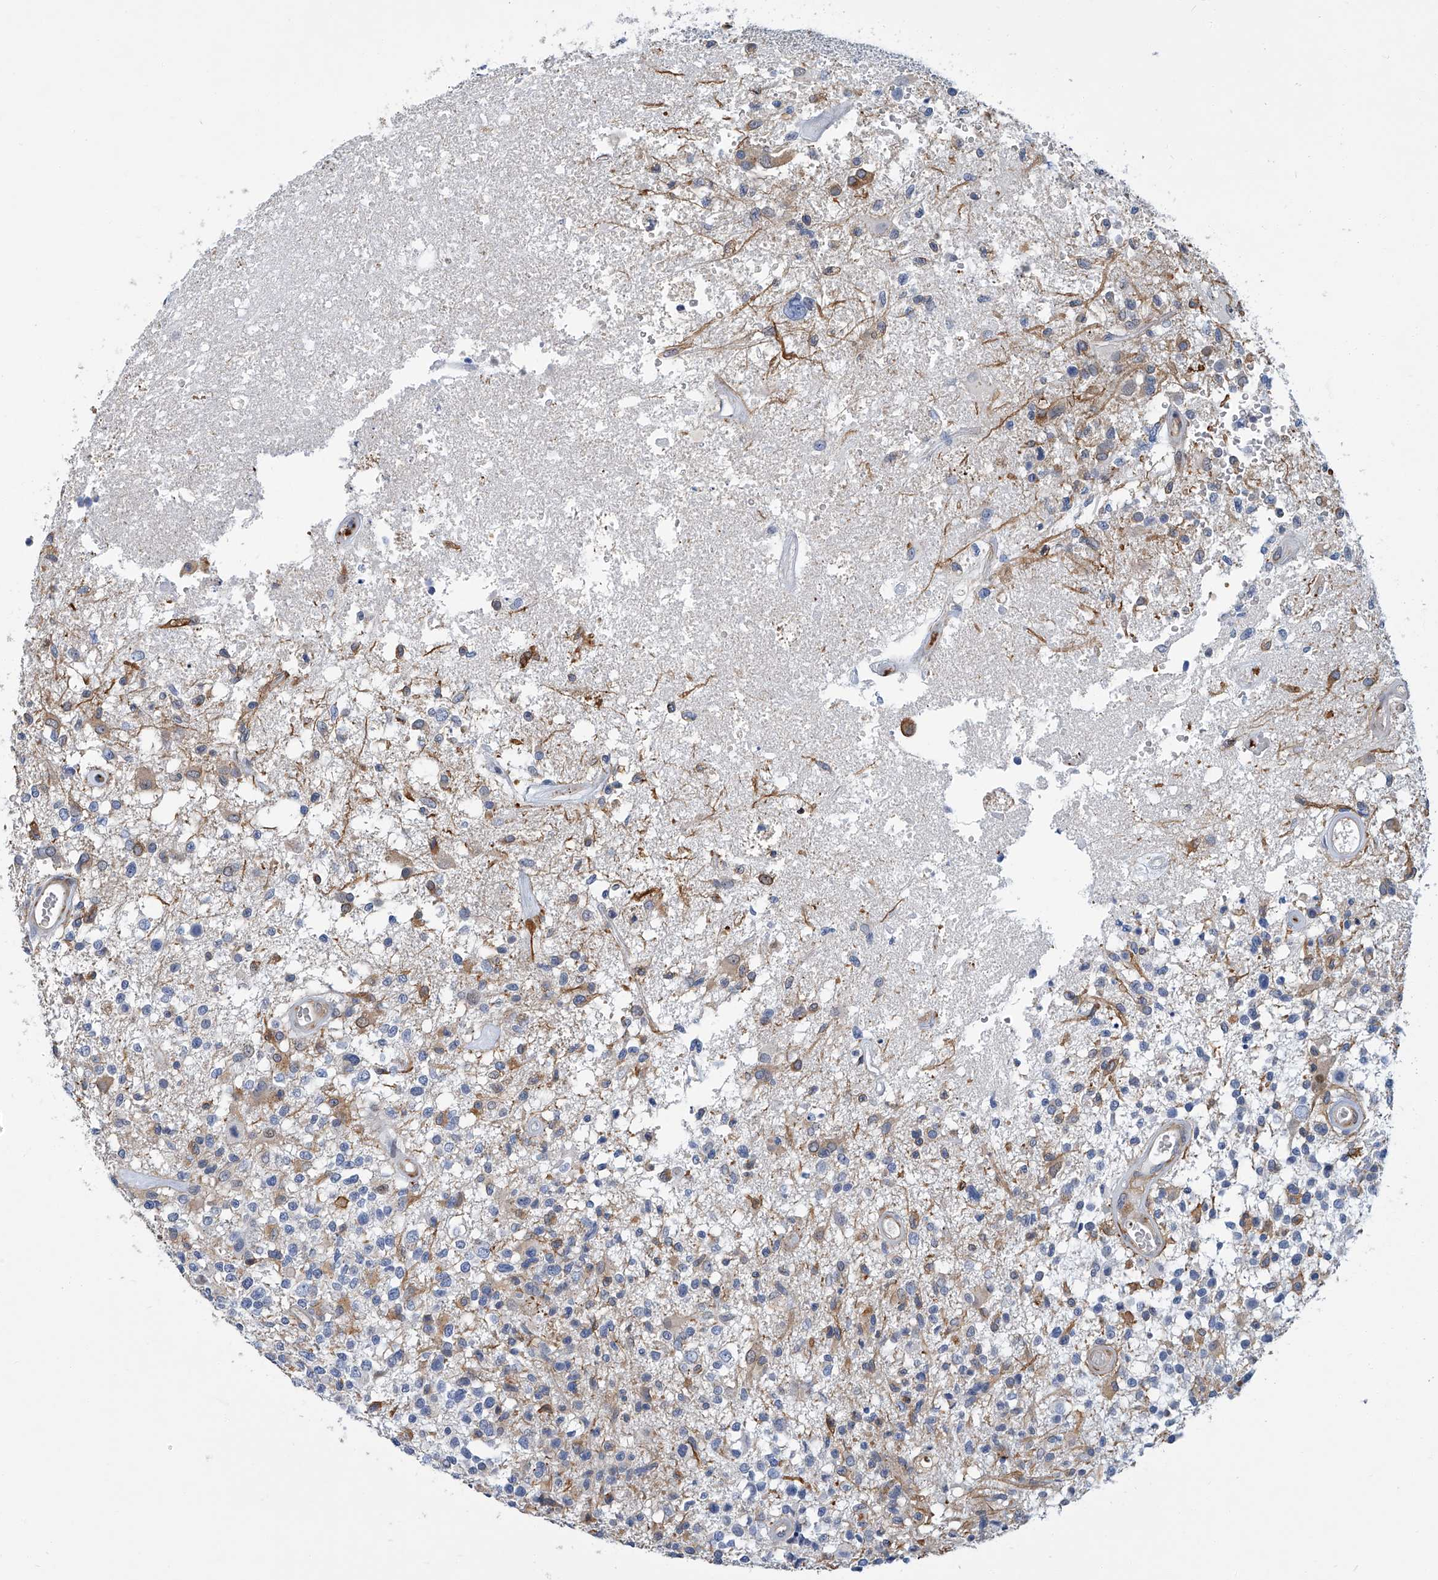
{"staining": {"intensity": "moderate", "quantity": "<25%", "location": "cytoplasmic/membranous"}, "tissue": "glioma", "cell_type": "Tumor cells", "image_type": "cancer", "snomed": [{"axis": "morphology", "description": "Glioma, malignant, High grade"}, {"axis": "morphology", "description": "Glioblastoma, NOS"}, {"axis": "topography", "description": "Brain"}], "caption": "Human glioma stained with a protein marker exhibits moderate staining in tumor cells.", "gene": "PSMB10", "patient": {"sex": "male", "age": 60}}